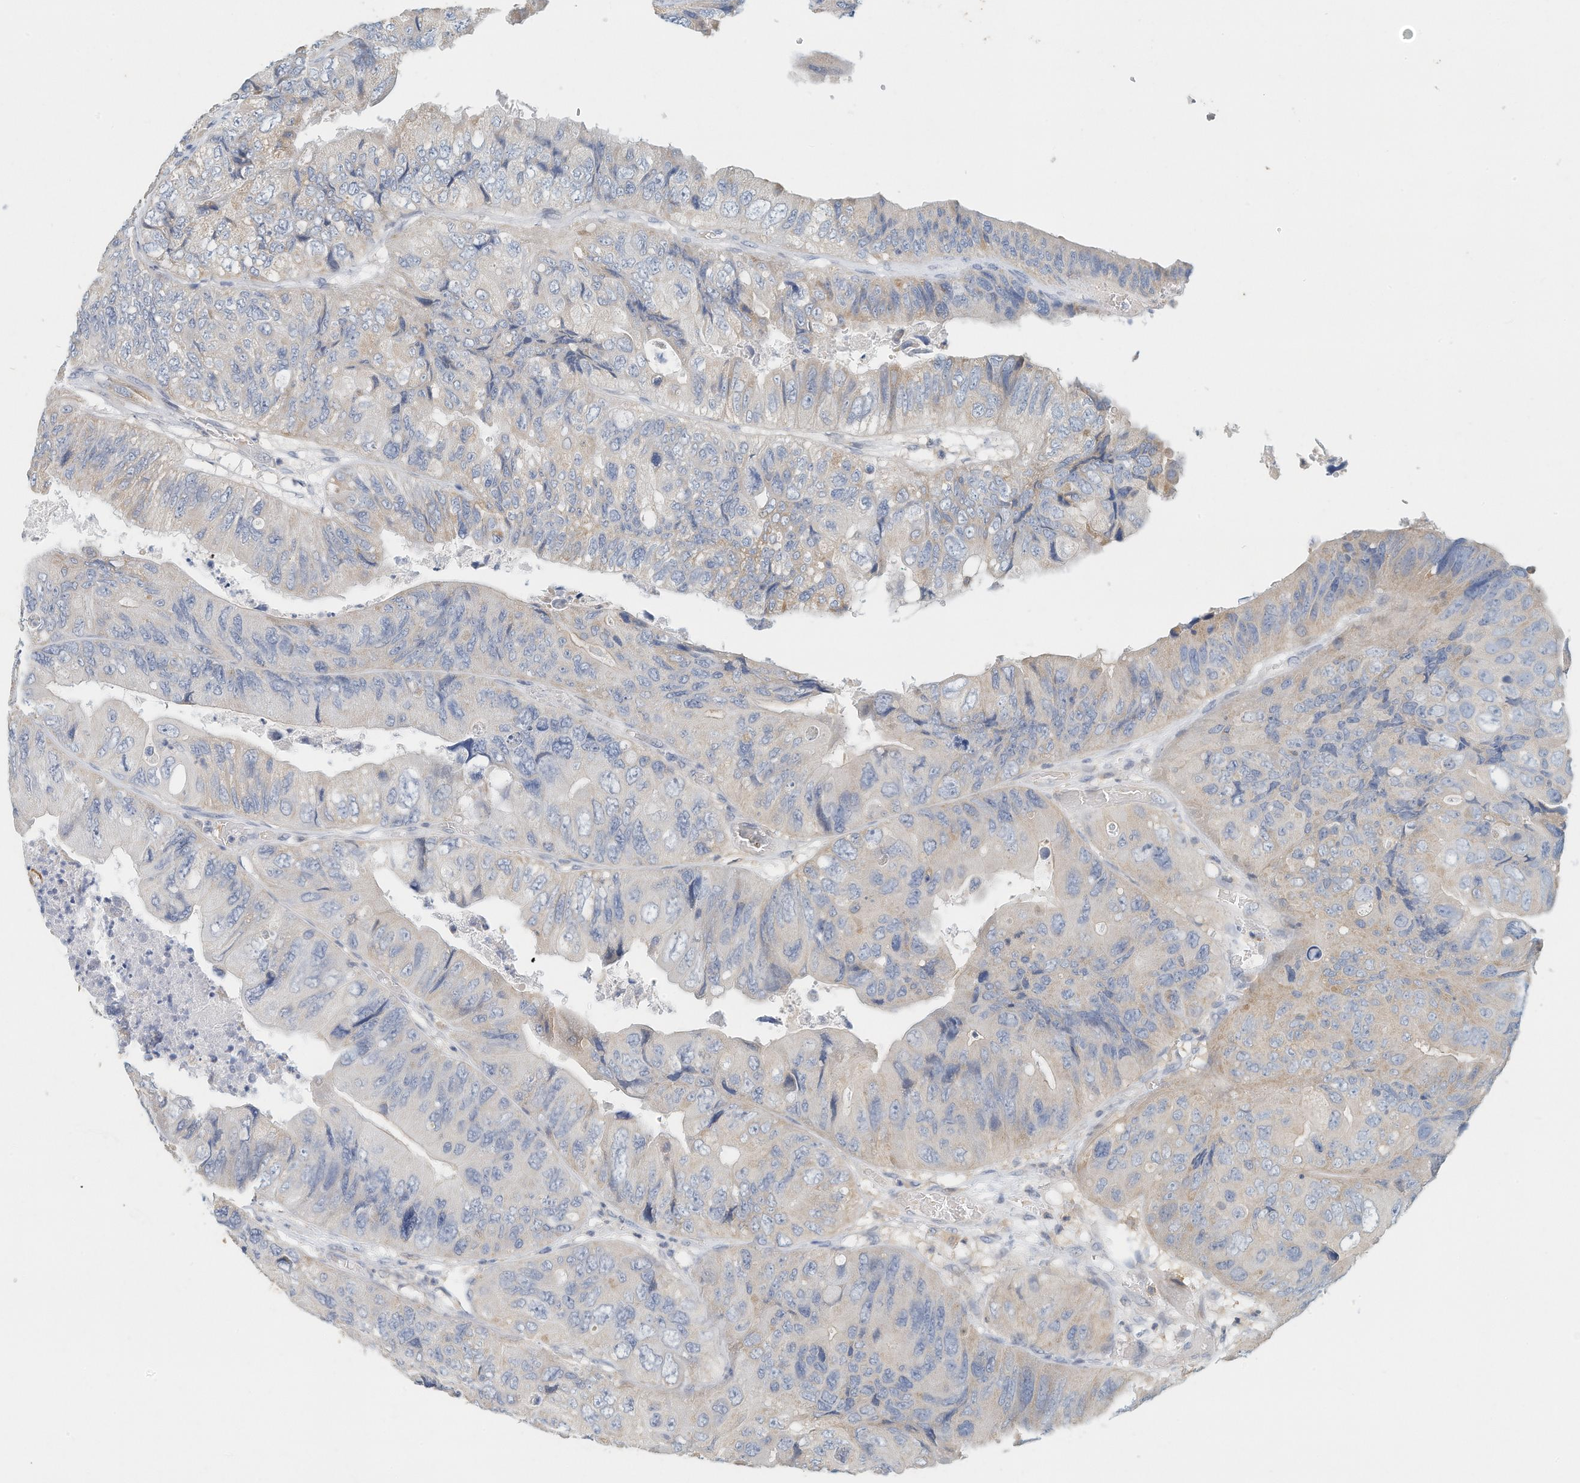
{"staining": {"intensity": "weak", "quantity": "25%-75%", "location": "cytoplasmic/membranous"}, "tissue": "colorectal cancer", "cell_type": "Tumor cells", "image_type": "cancer", "snomed": [{"axis": "morphology", "description": "Adenocarcinoma, NOS"}, {"axis": "topography", "description": "Rectum"}], "caption": "Adenocarcinoma (colorectal) stained with a protein marker reveals weak staining in tumor cells.", "gene": "MICAL1", "patient": {"sex": "male", "age": 63}}